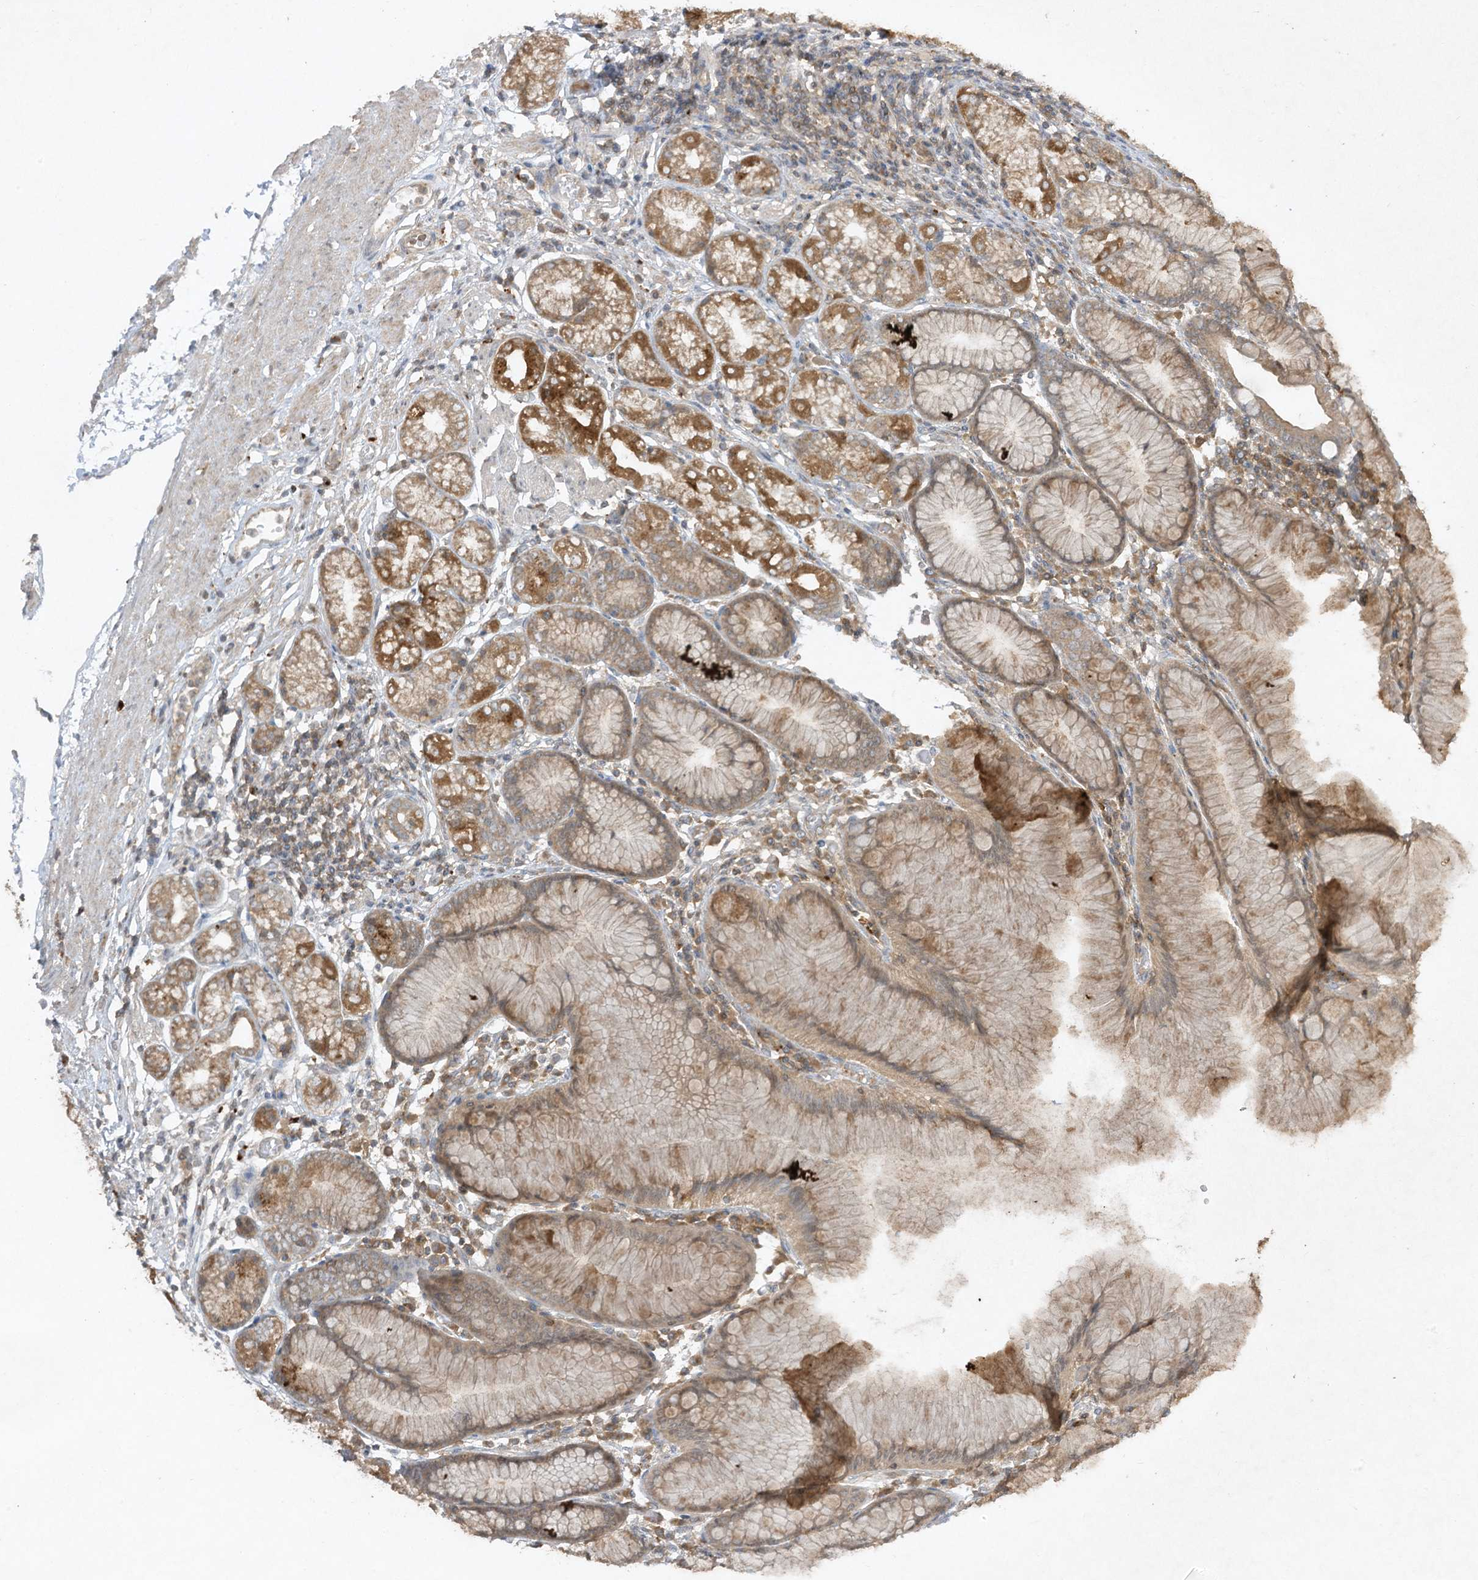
{"staining": {"intensity": "strong", "quantity": "25%-75%", "location": "cytoplasmic/membranous"}, "tissue": "stomach", "cell_type": "Glandular cells", "image_type": "normal", "snomed": [{"axis": "morphology", "description": "Normal tissue, NOS"}, {"axis": "topography", "description": "Stomach"}], "caption": "The histopathology image exhibits staining of unremarkable stomach, revealing strong cytoplasmic/membranous protein staining (brown color) within glandular cells.", "gene": "LDAH", "patient": {"sex": "female", "age": 57}}